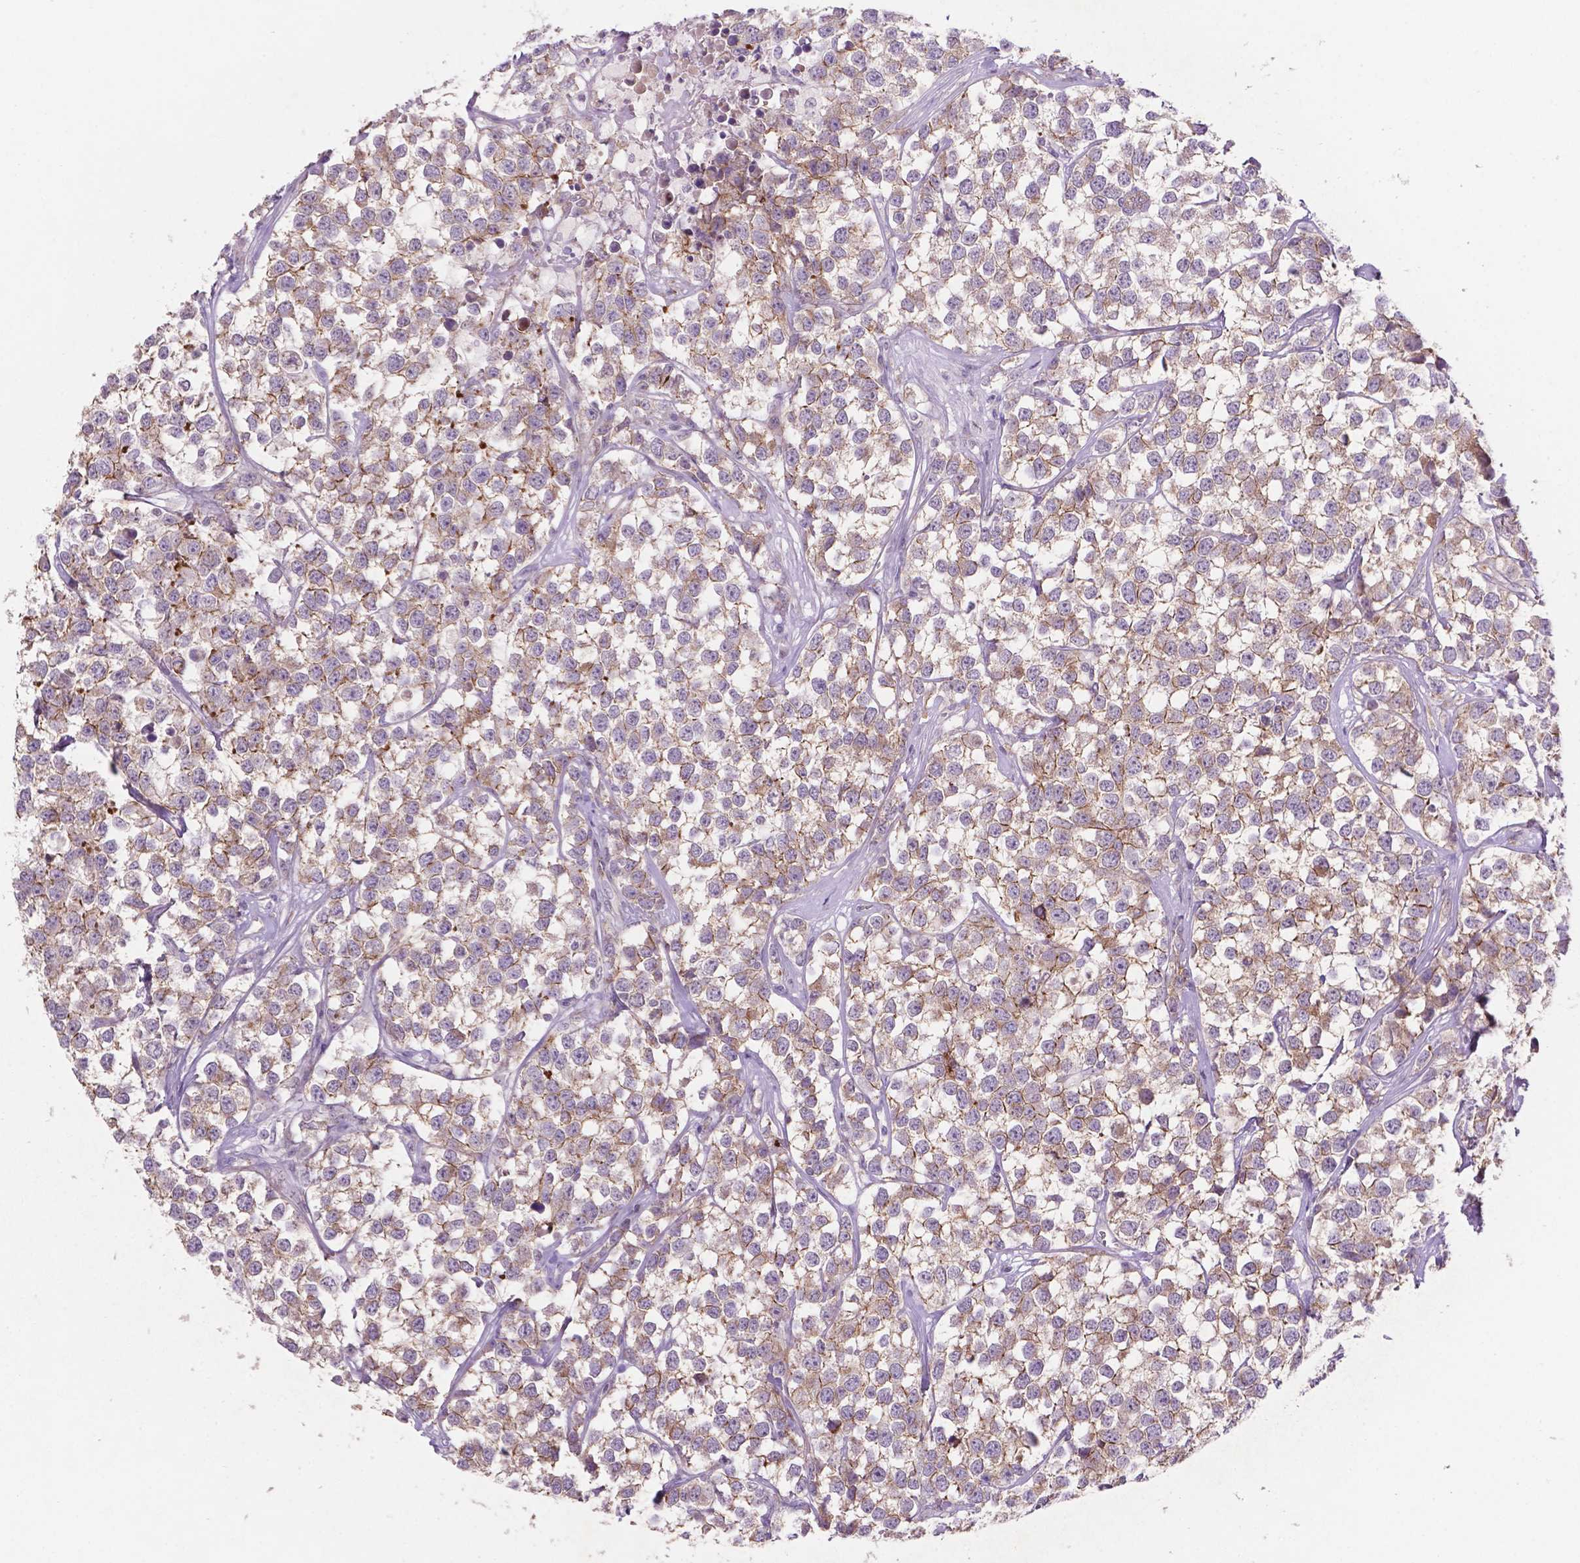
{"staining": {"intensity": "weak", "quantity": ">75%", "location": "cytoplasmic/membranous"}, "tissue": "testis cancer", "cell_type": "Tumor cells", "image_type": "cancer", "snomed": [{"axis": "morphology", "description": "Seminoma, NOS"}, {"axis": "topography", "description": "Testis"}], "caption": "Testis cancer (seminoma) stained with immunohistochemistry (IHC) reveals weak cytoplasmic/membranous staining in about >75% of tumor cells. The staining was performed using DAB to visualize the protein expression in brown, while the nuclei were stained in blue with hematoxylin (Magnification: 20x).", "gene": "ARL5C", "patient": {"sex": "male", "age": 59}}